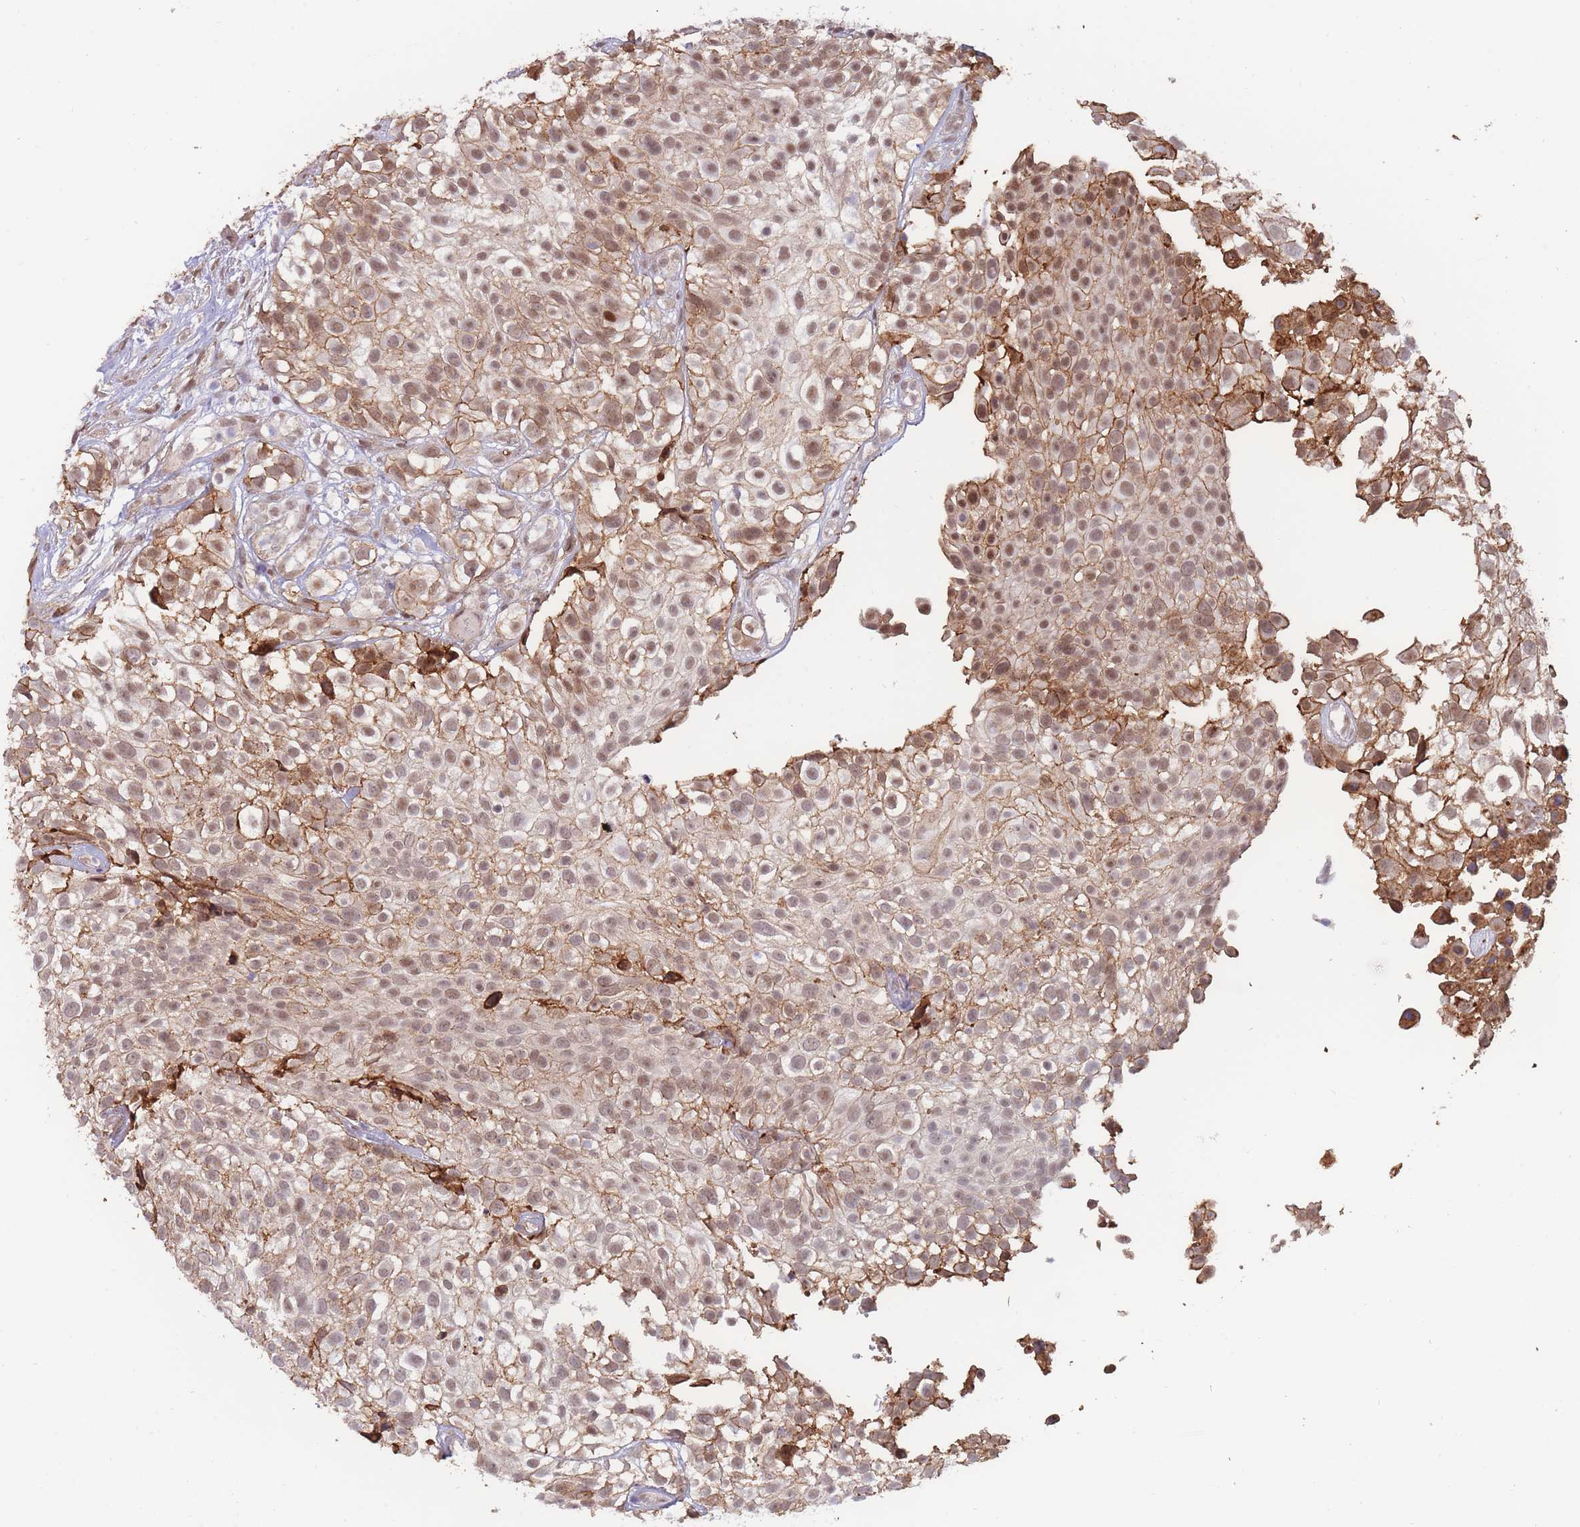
{"staining": {"intensity": "strong", "quantity": ">75%", "location": "cytoplasmic/membranous,nuclear"}, "tissue": "urothelial cancer", "cell_type": "Tumor cells", "image_type": "cancer", "snomed": [{"axis": "morphology", "description": "Urothelial carcinoma, High grade"}, {"axis": "topography", "description": "Urinary bladder"}], "caption": "Protein staining of urothelial cancer tissue reveals strong cytoplasmic/membranous and nuclear positivity in about >75% of tumor cells.", "gene": "BOD1L1", "patient": {"sex": "male", "age": 56}}